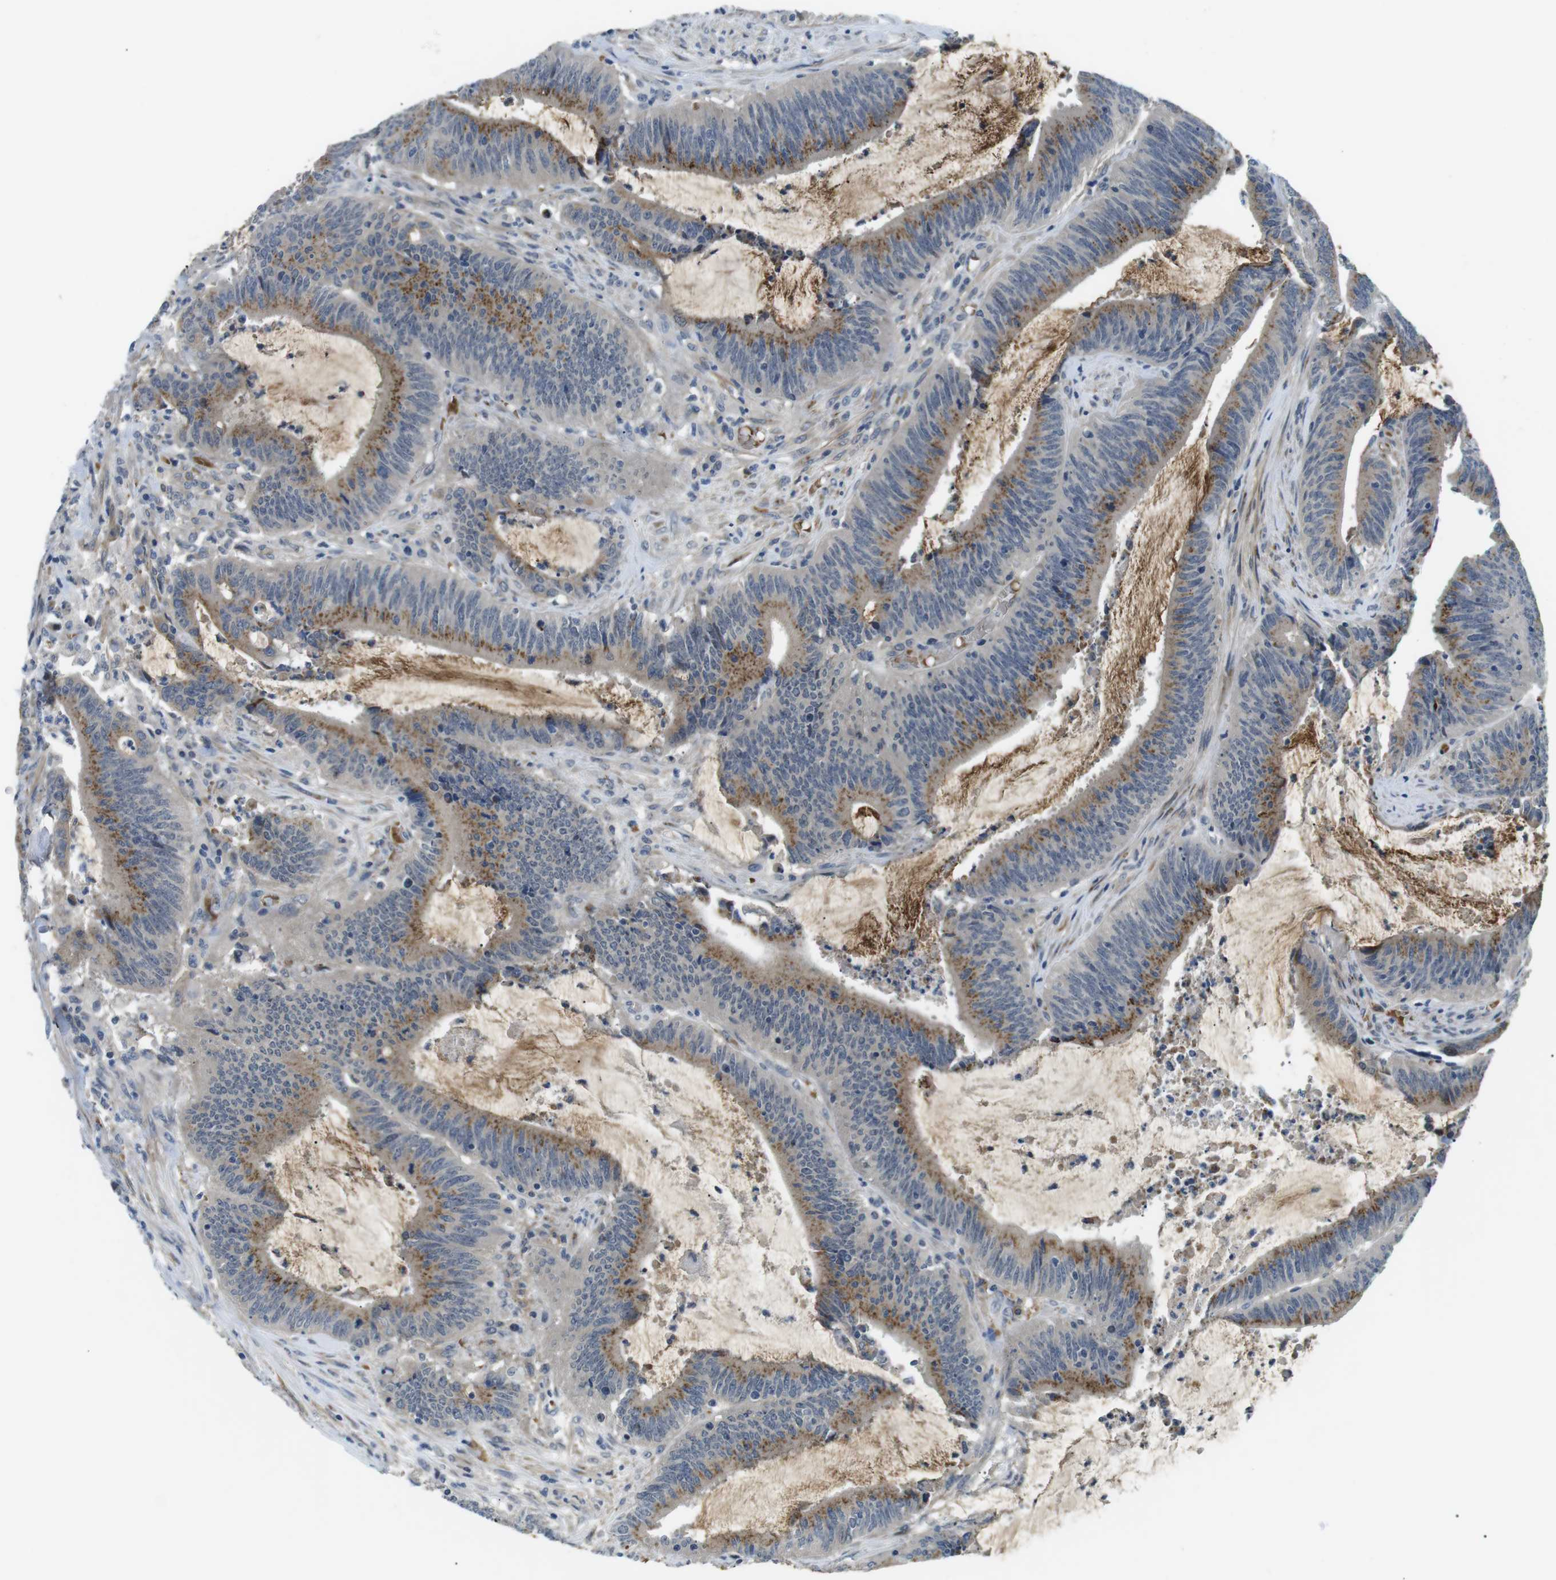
{"staining": {"intensity": "moderate", "quantity": ">75%", "location": "cytoplasmic/membranous"}, "tissue": "colorectal cancer", "cell_type": "Tumor cells", "image_type": "cancer", "snomed": [{"axis": "morphology", "description": "Normal tissue, NOS"}, {"axis": "morphology", "description": "Adenocarcinoma, NOS"}, {"axis": "topography", "description": "Rectum"}], "caption": "A brown stain highlights moderate cytoplasmic/membranous expression of a protein in human colorectal cancer (adenocarcinoma) tumor cells.", "gene": "WSCD1", "patient": {"sex": "female", "age": 66}}